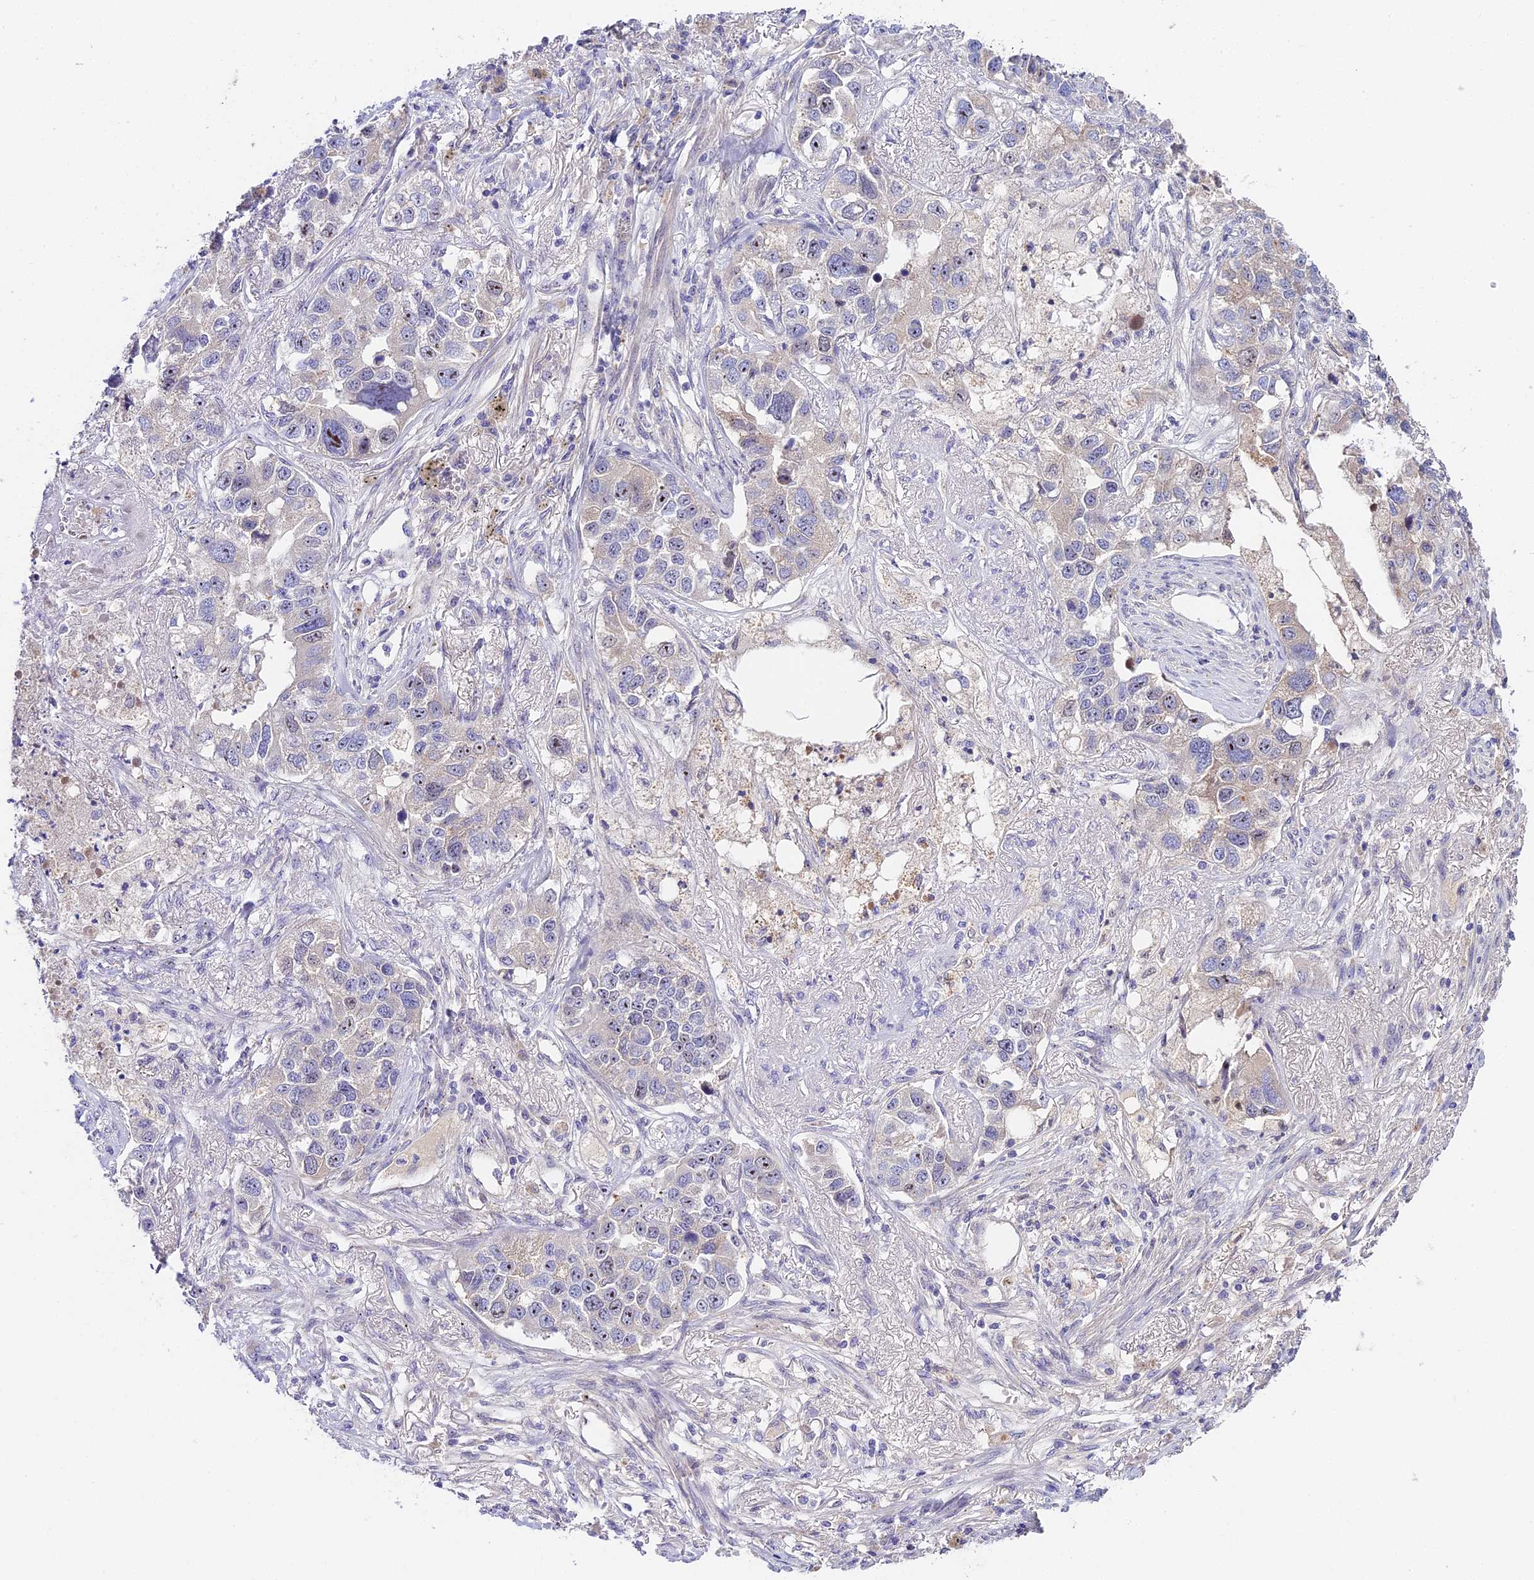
{"staining": {"intensity": "moderate", "quantity": "<25%", "location": "nuclear"}, "tissue": "lung cancer", "cell_type": "Tumor cells", "image_type": "cancer", "snomed": [{"axis": "morphology", "description": "Adenocarcinoma, NOS"}, {"axis": "topography", "description": "Lung"}], "caption": "Protein expression analysis of human lung cancer (adenocarcinoma) reveals moderate nuclear positivity in approximately <25% of tumor cells.", "gene": "RAD51", "patient": {"sex": "male", "age": 49}}